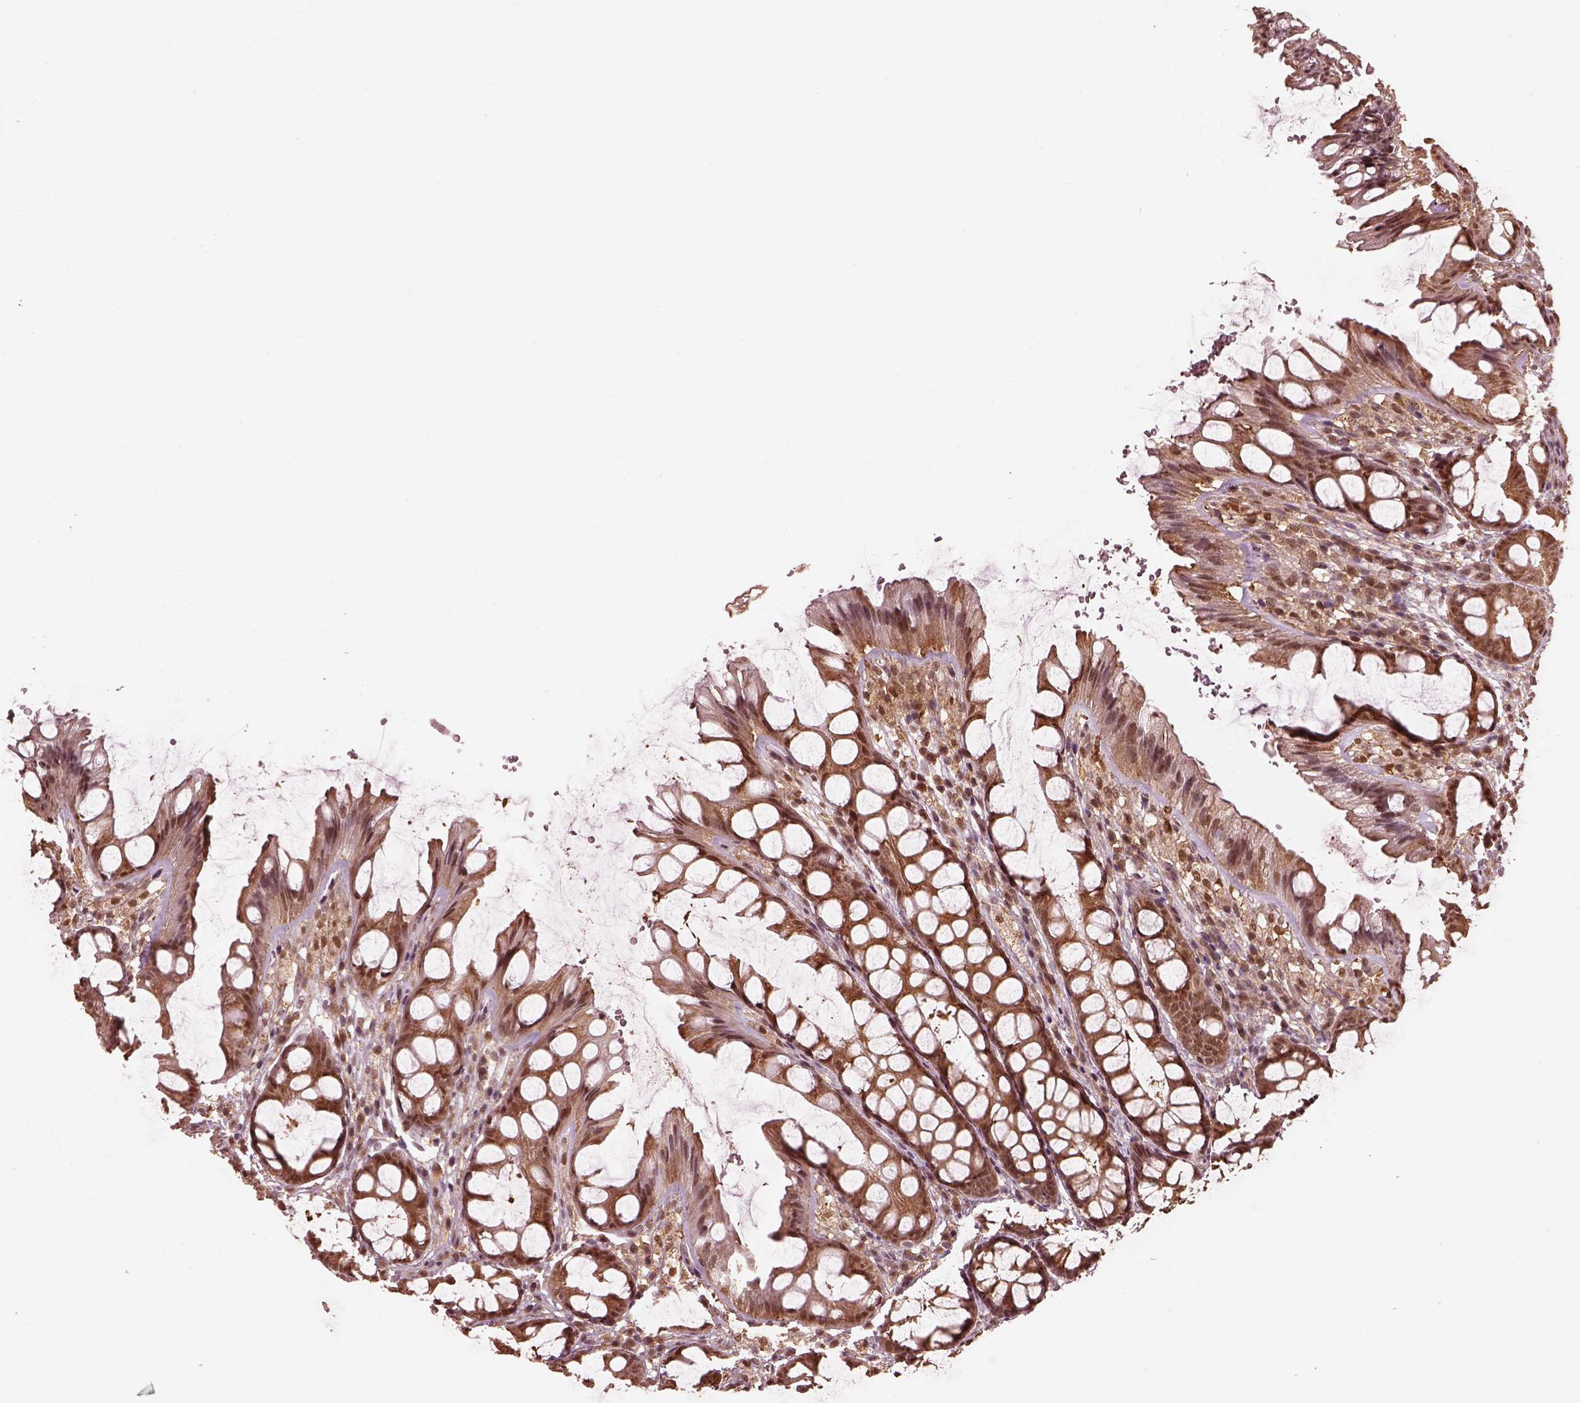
{"staining": {"intensity": "moderate", "quantity": "25%-75%", "location": "cytoplasmic/membranous"}, "tissue": "colon", "cell_type": "Glandular cells", "image_type": "normal", "snomed": [{"axis": "morphology", "description": "Normal tissue, NOS"}, {"axis": "topography", "description": "Colon"}], "caption": "The micrograph reveals immunohistochemical staining of unremarkable colon. There is moderate cytoplasmic/membranous expression is identified in about 25%-75% of glandular cells.", "gene": "PSMC5", "patient": {"sex": "male", "age": 47}}